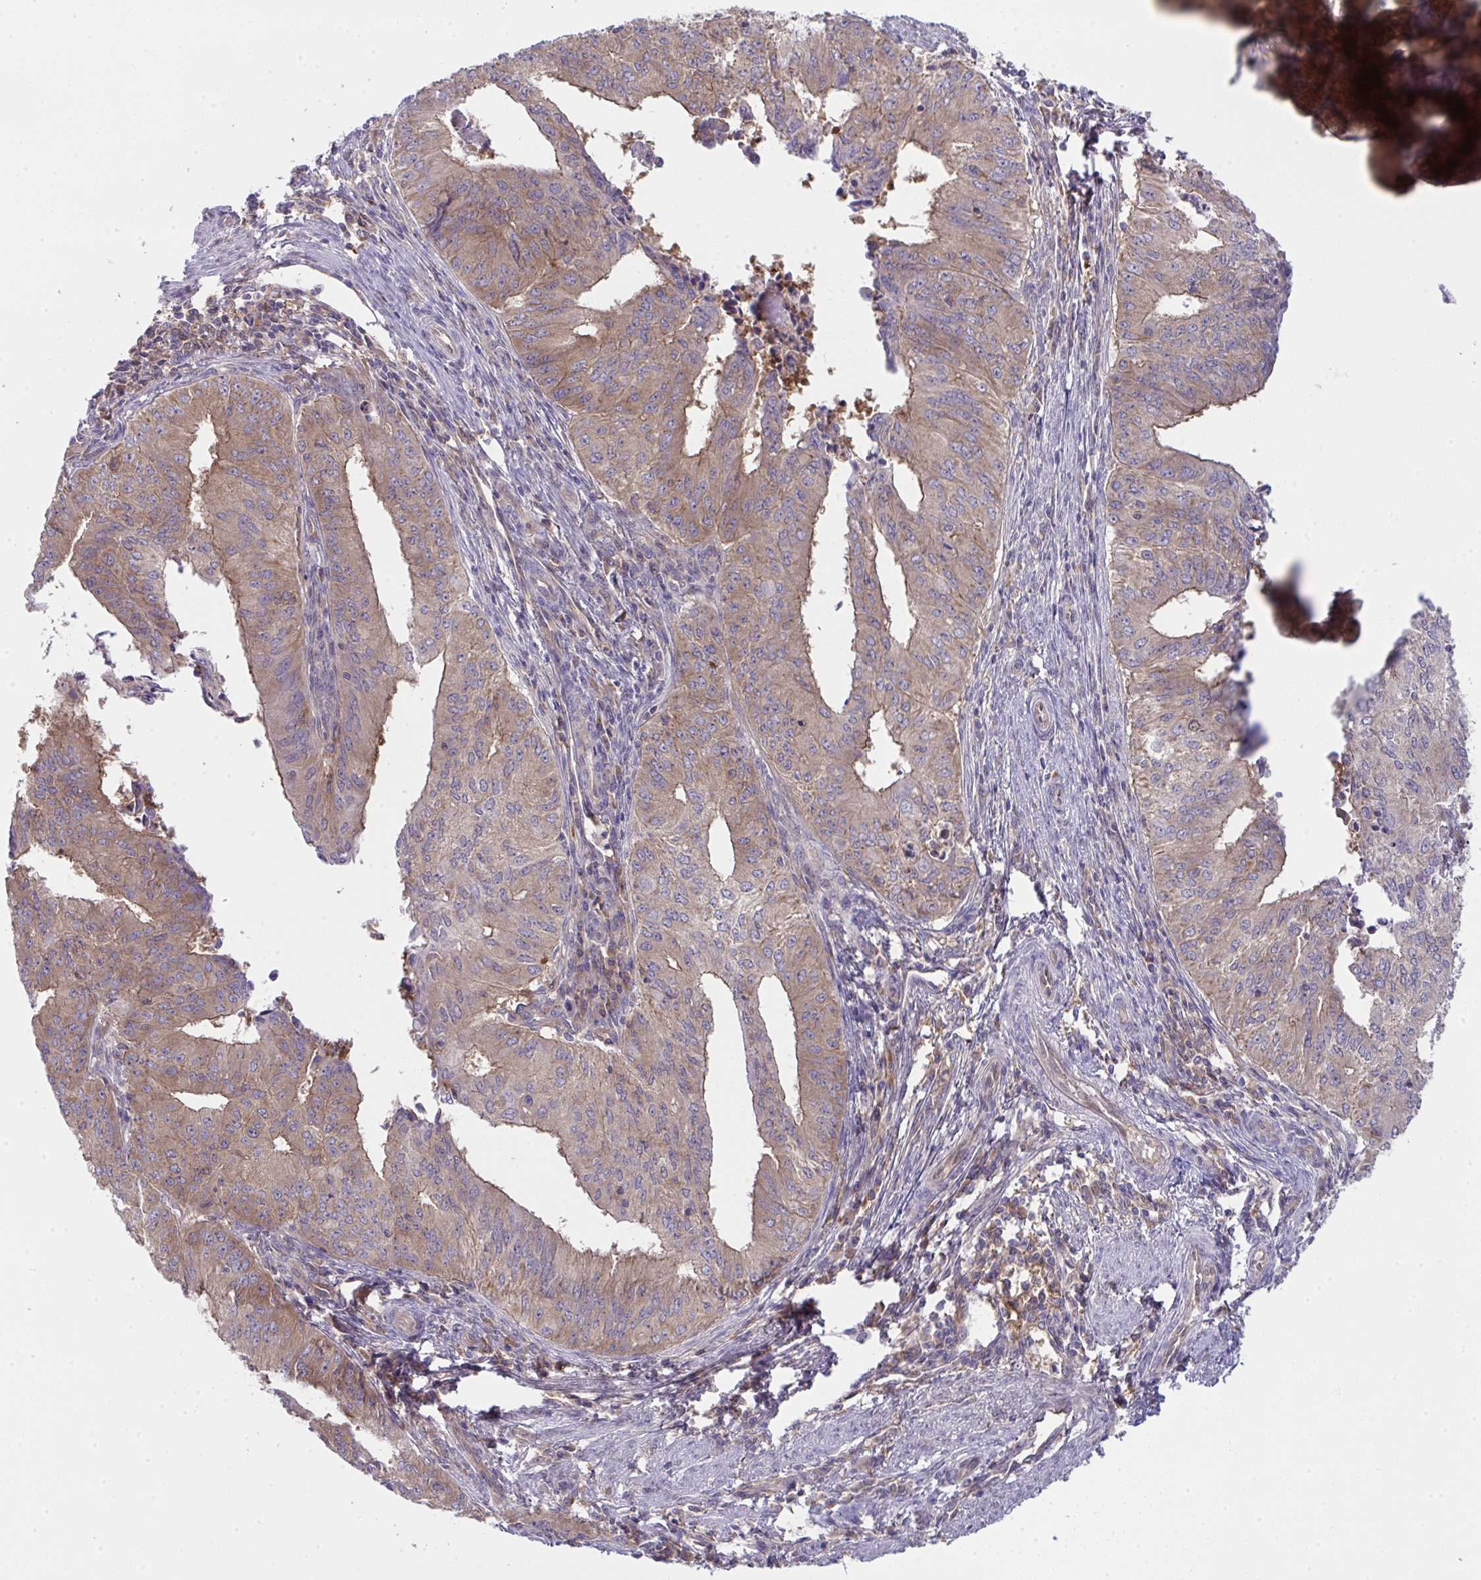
{"staining": {"intensity": "moderate", "quantity": ">75%", "location": "cytoplasmic/membranous"}, "tissue": "endometrial cancer", "cell_type": "Tumor cells", "image_type": "cancer", "snomed": [{"axis": "morphology", "description": "Adenocarcinoma, NOS"}, {"axis": "topography", "description": "Endometrium"}], "caption": "Immunohistochemical staining of endometrial cancer (adenocarcinoma) displays medium levels of moderate cytoplasmic/membranous protein staining in approximately >75% of tumor cells. (DAB (3,3'-diaminobenzidine) = brown stain, brightfield microscopy at high magnification).", "gene": "ALDH16A1", "patient": {"sex": "female", "age": 50}}